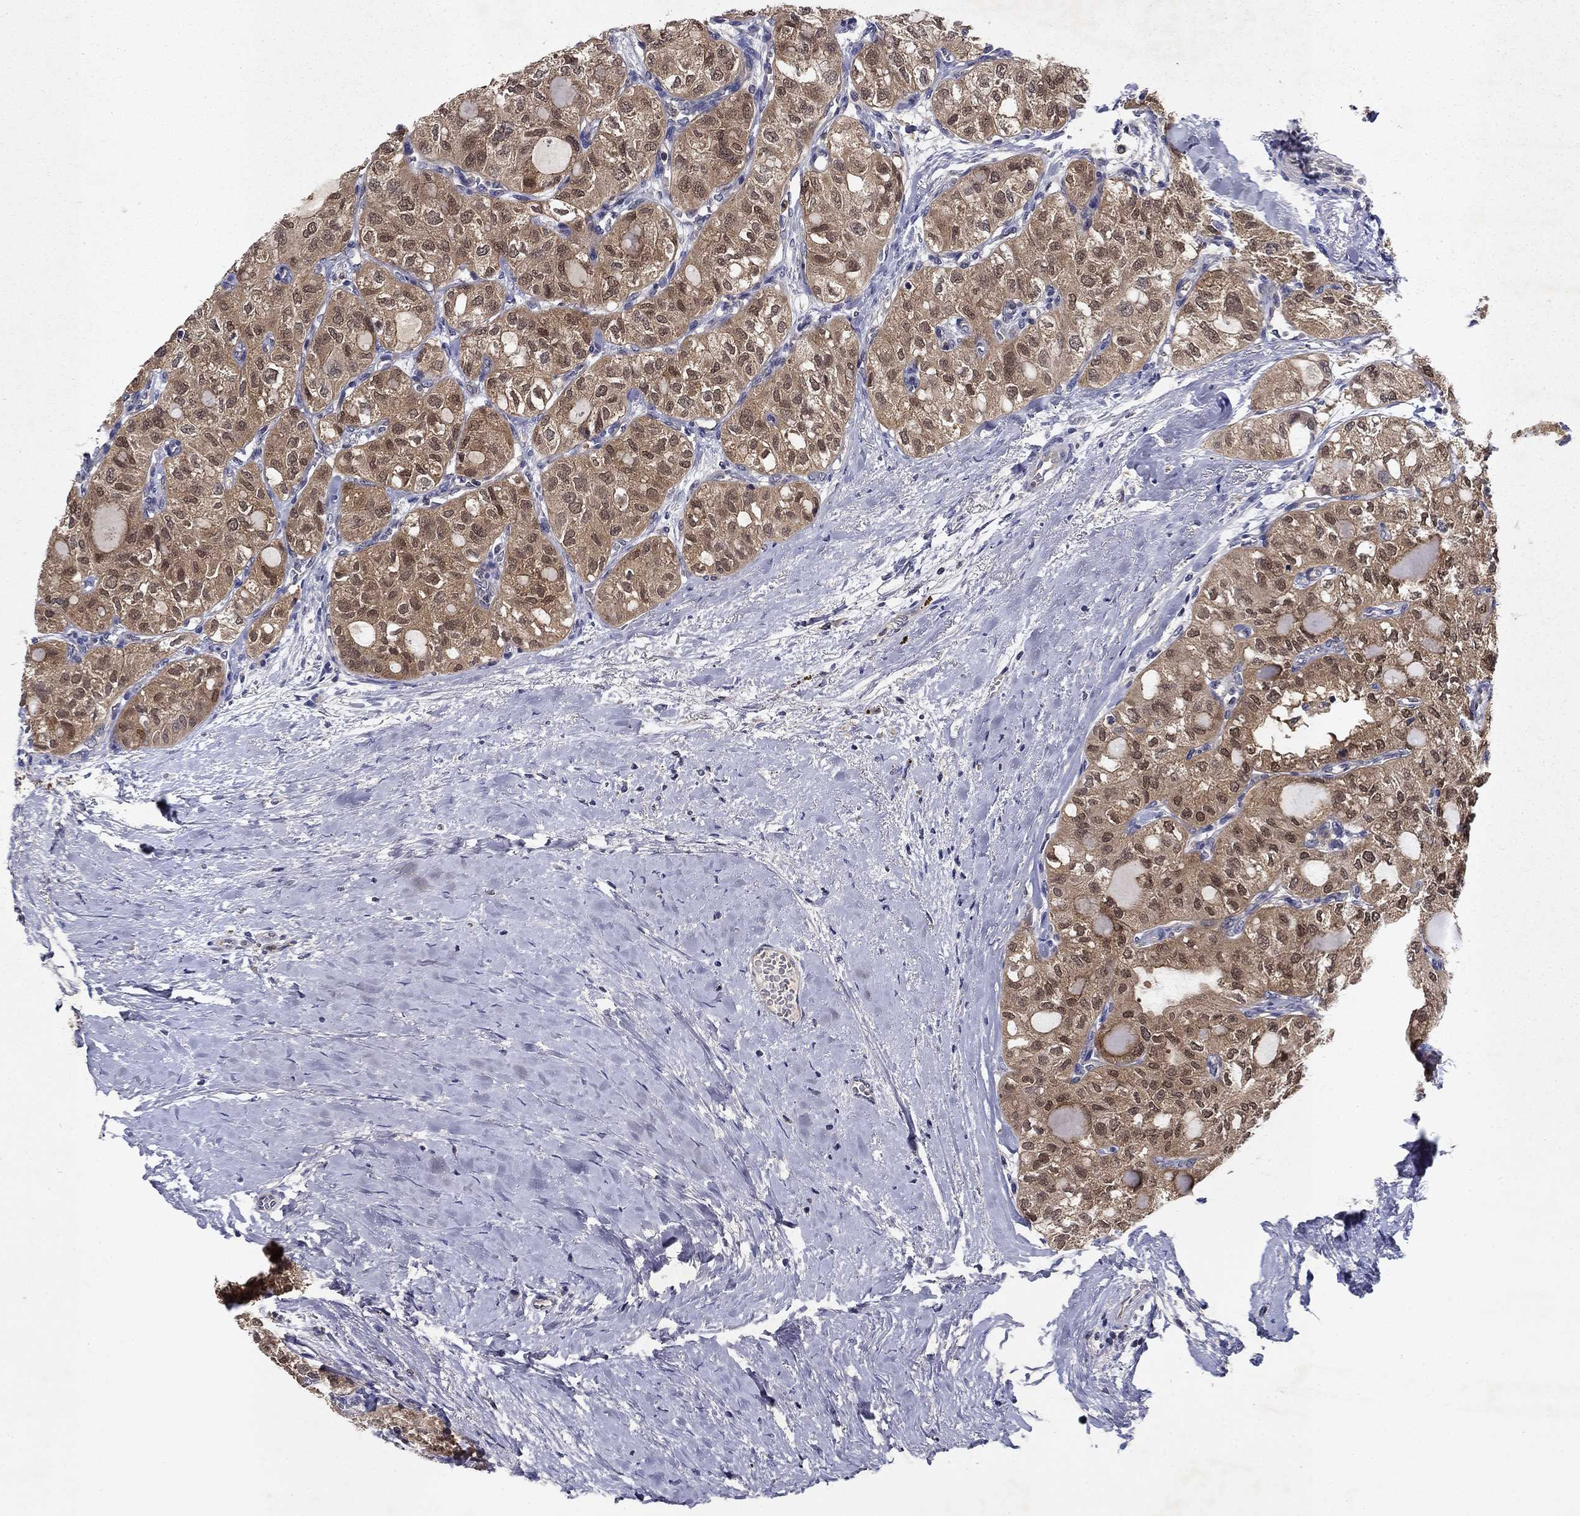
{"staining": {"intensity": "moderate", "quantity": ">75%", "location": "cytoplasmic/membranous,nuclear"}, "tissue": "thyroid cancer", "cell_type": "Tumor cells", "image_type": "cancer", "snomed": [{"axis": "morphology", "description": "Follicular adenoma carcinoma, NOS"}, {"axis": "topography", "description": "Thyroid gland"}], "caption": "A histopathology image of follicular adenoma carcinoma (thyroid) stained for a protein displays moderate cytoplasmic/membranous and nuclear brown staining in tumor cells.", "gene": "GLTP", "patient": {"sex": "male", "age": 75}}